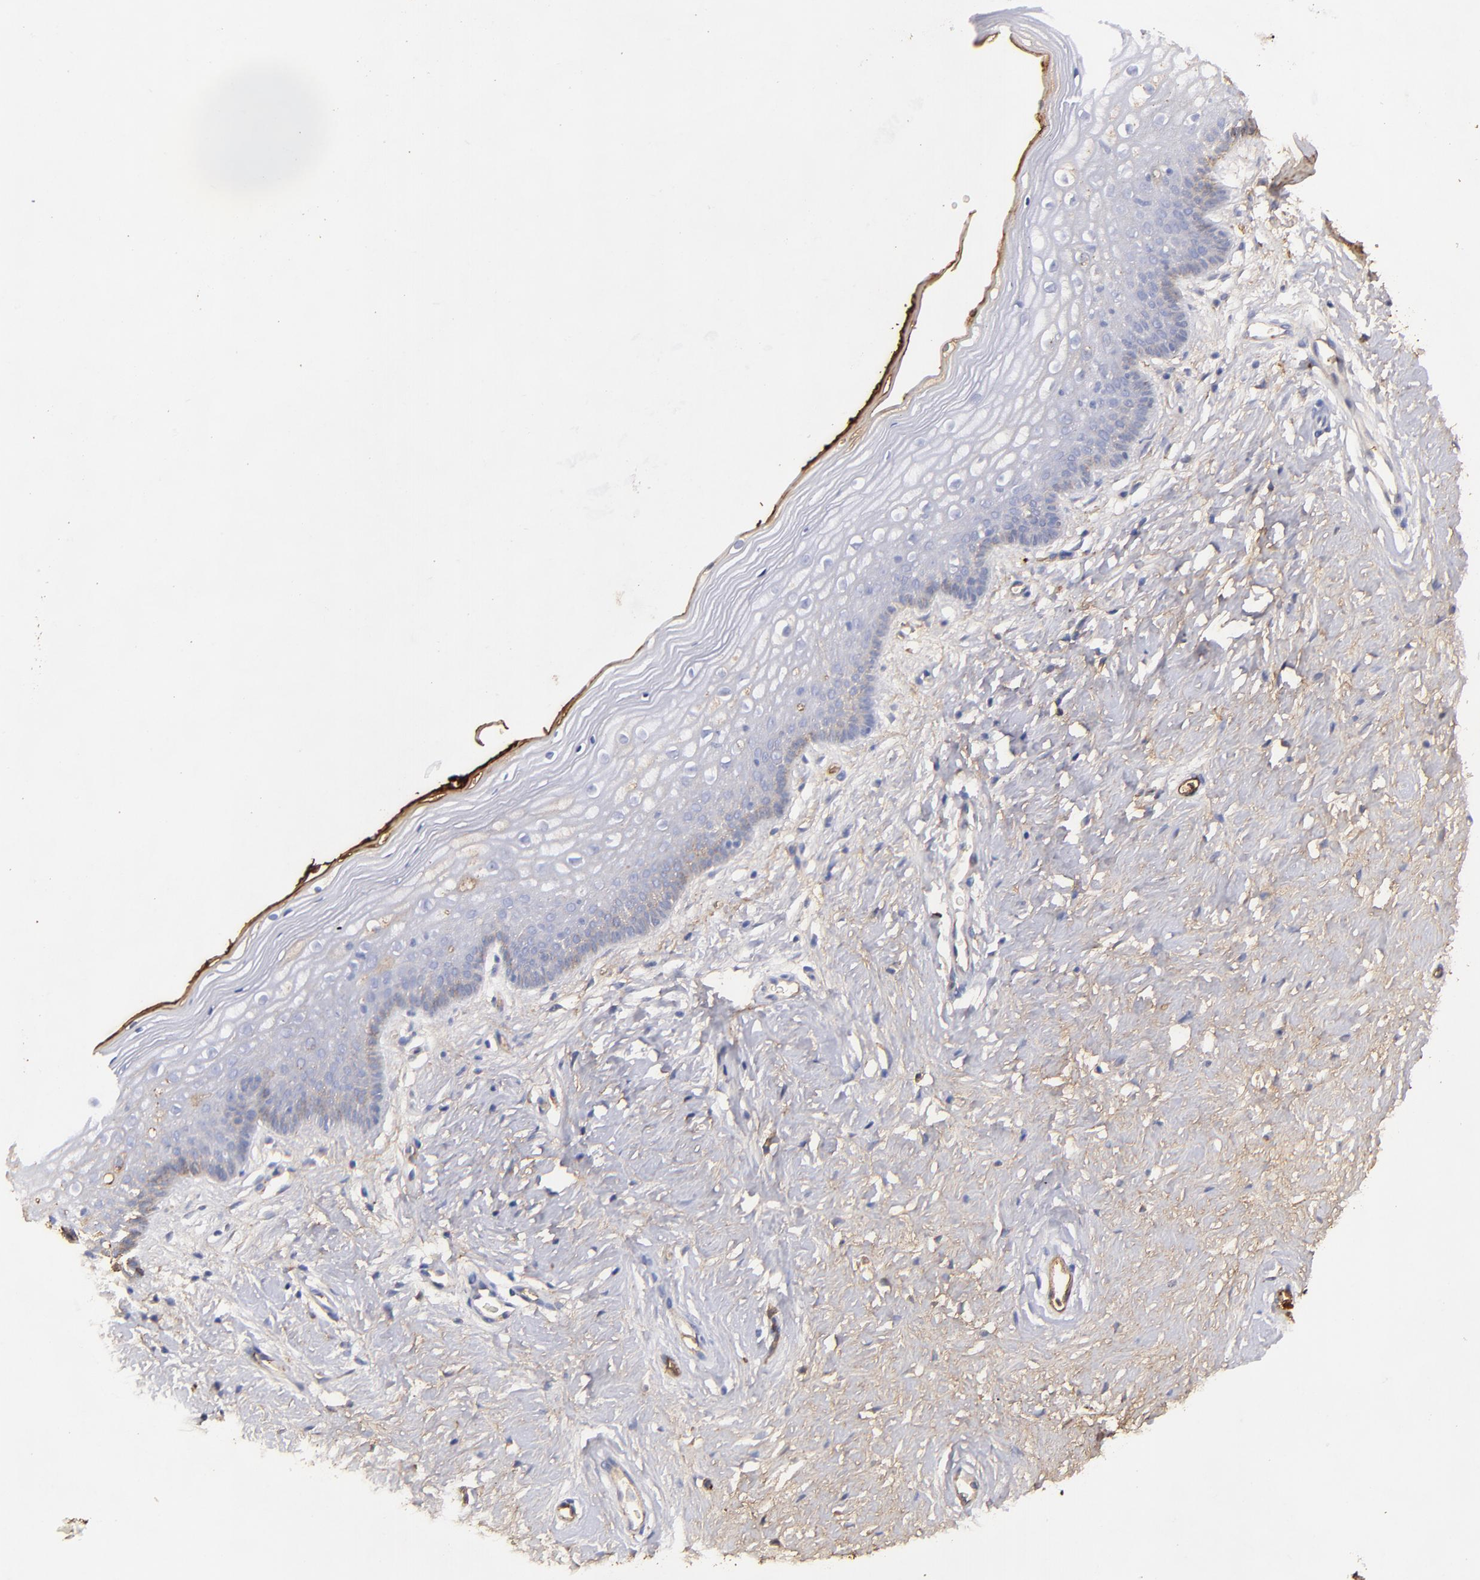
{"staining": {"intensity": "weak", "quantity": "<25%", "location": "cytoplasmic/membranous"}, "tissue": "vagina", "cell_type": "Squamous epithelial cells", "image_type": "normal", "snomed": [{"axis": "morphology", "description": "Normal tissue, NOS"}, {"axis": "topography", "description": "Vagina"}], "caption": "Human vagina stained for a protein using immunohistochemistry (IHC) displays no positivity in squamous epithelial cells.", "gene": "FGB", "patient": {"sex": "female", "age": 46}}